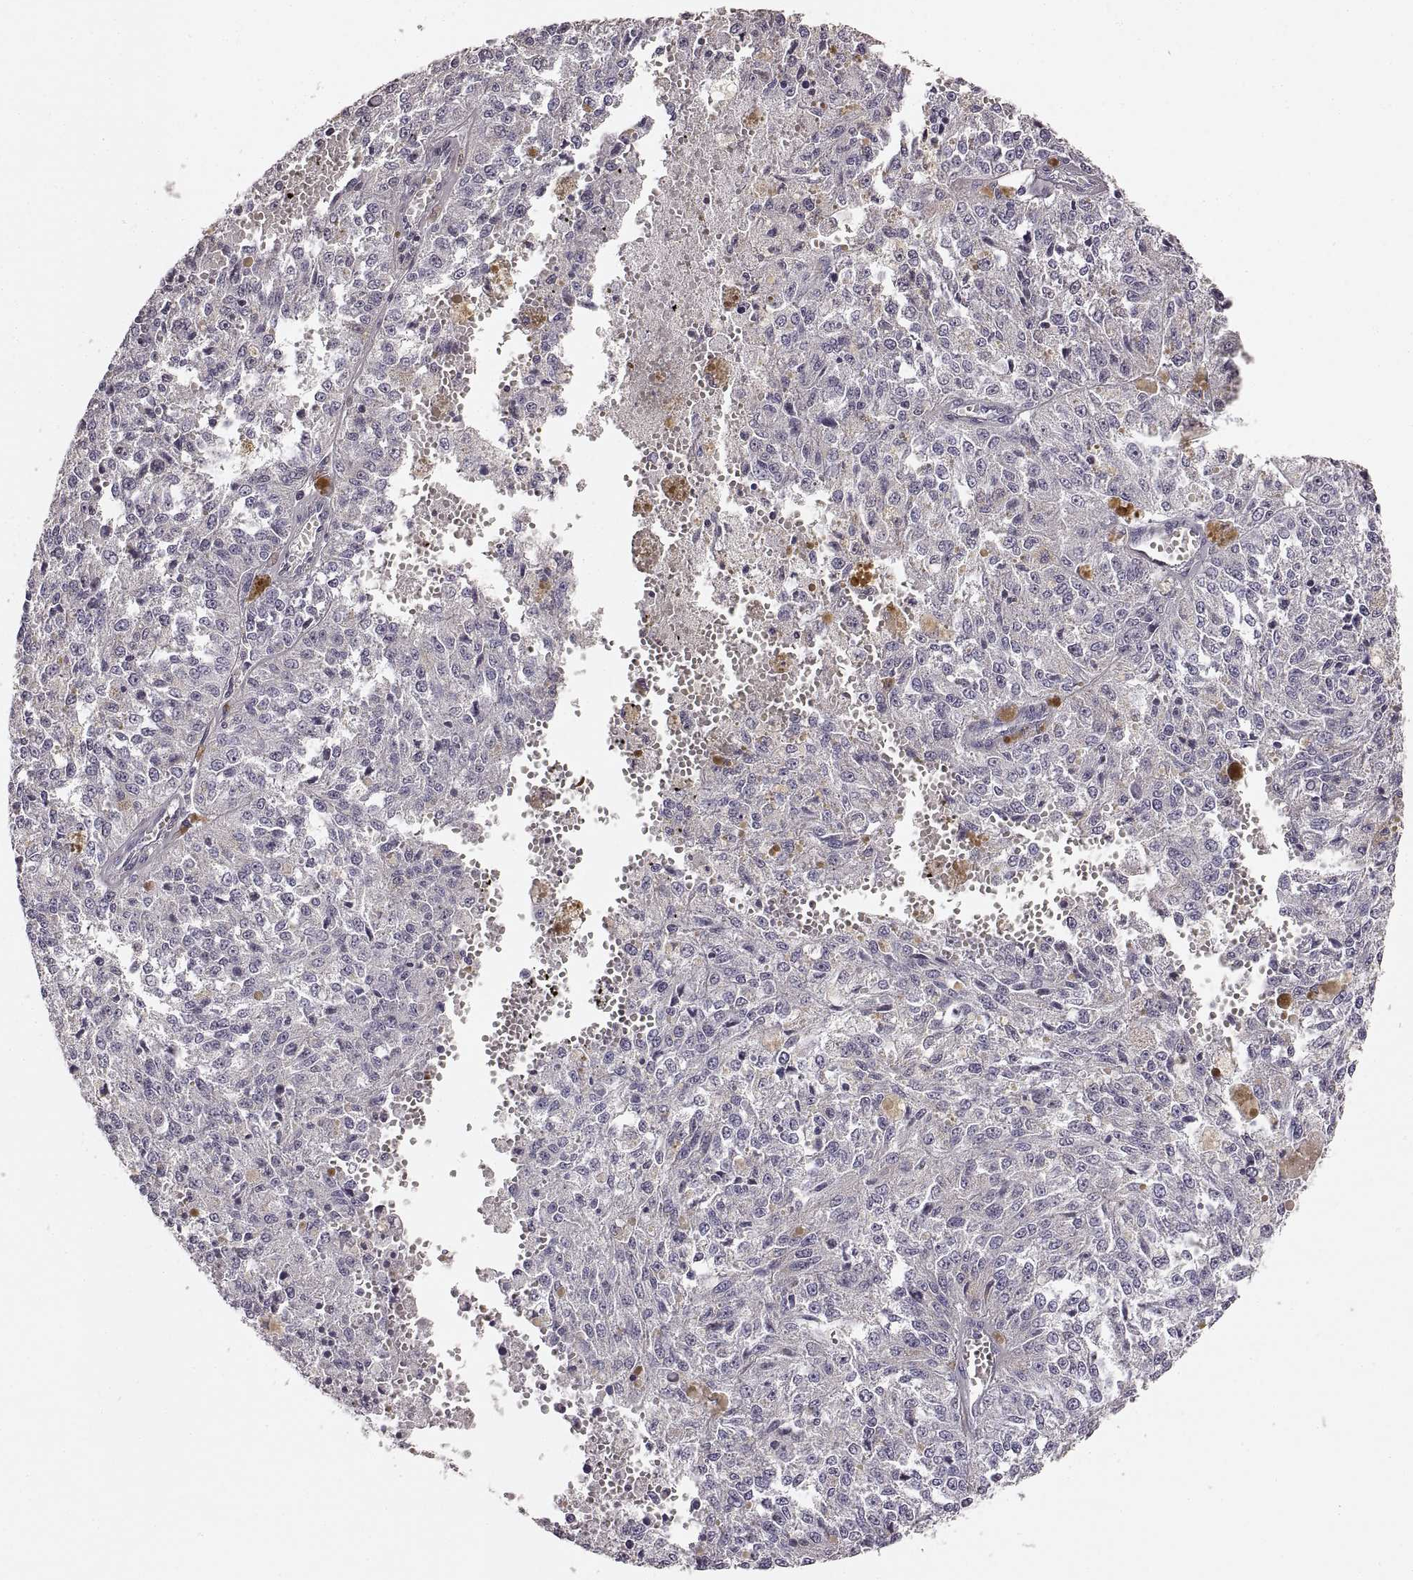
{"staining": {"intensity": "negative", "quantity": "none", "location": "none"}, "tissue": "melanoma", "cell_type": "Tumor cells", "image_type": "cancer", "snomed": [{"axis": "morphology", "description": "Malignant melanoma, Metastatic site"}, {"axis": "topography", "description": "Lymph node"}], "caption": "Immunohistochemistry (IHC) photomicrograph of malignant melanoma (metastatic site) stained for a protein (brown), which displays no staining in tumor cells.", "gene": "RDH13", "patient": {"sex": "female", "age": 64}}